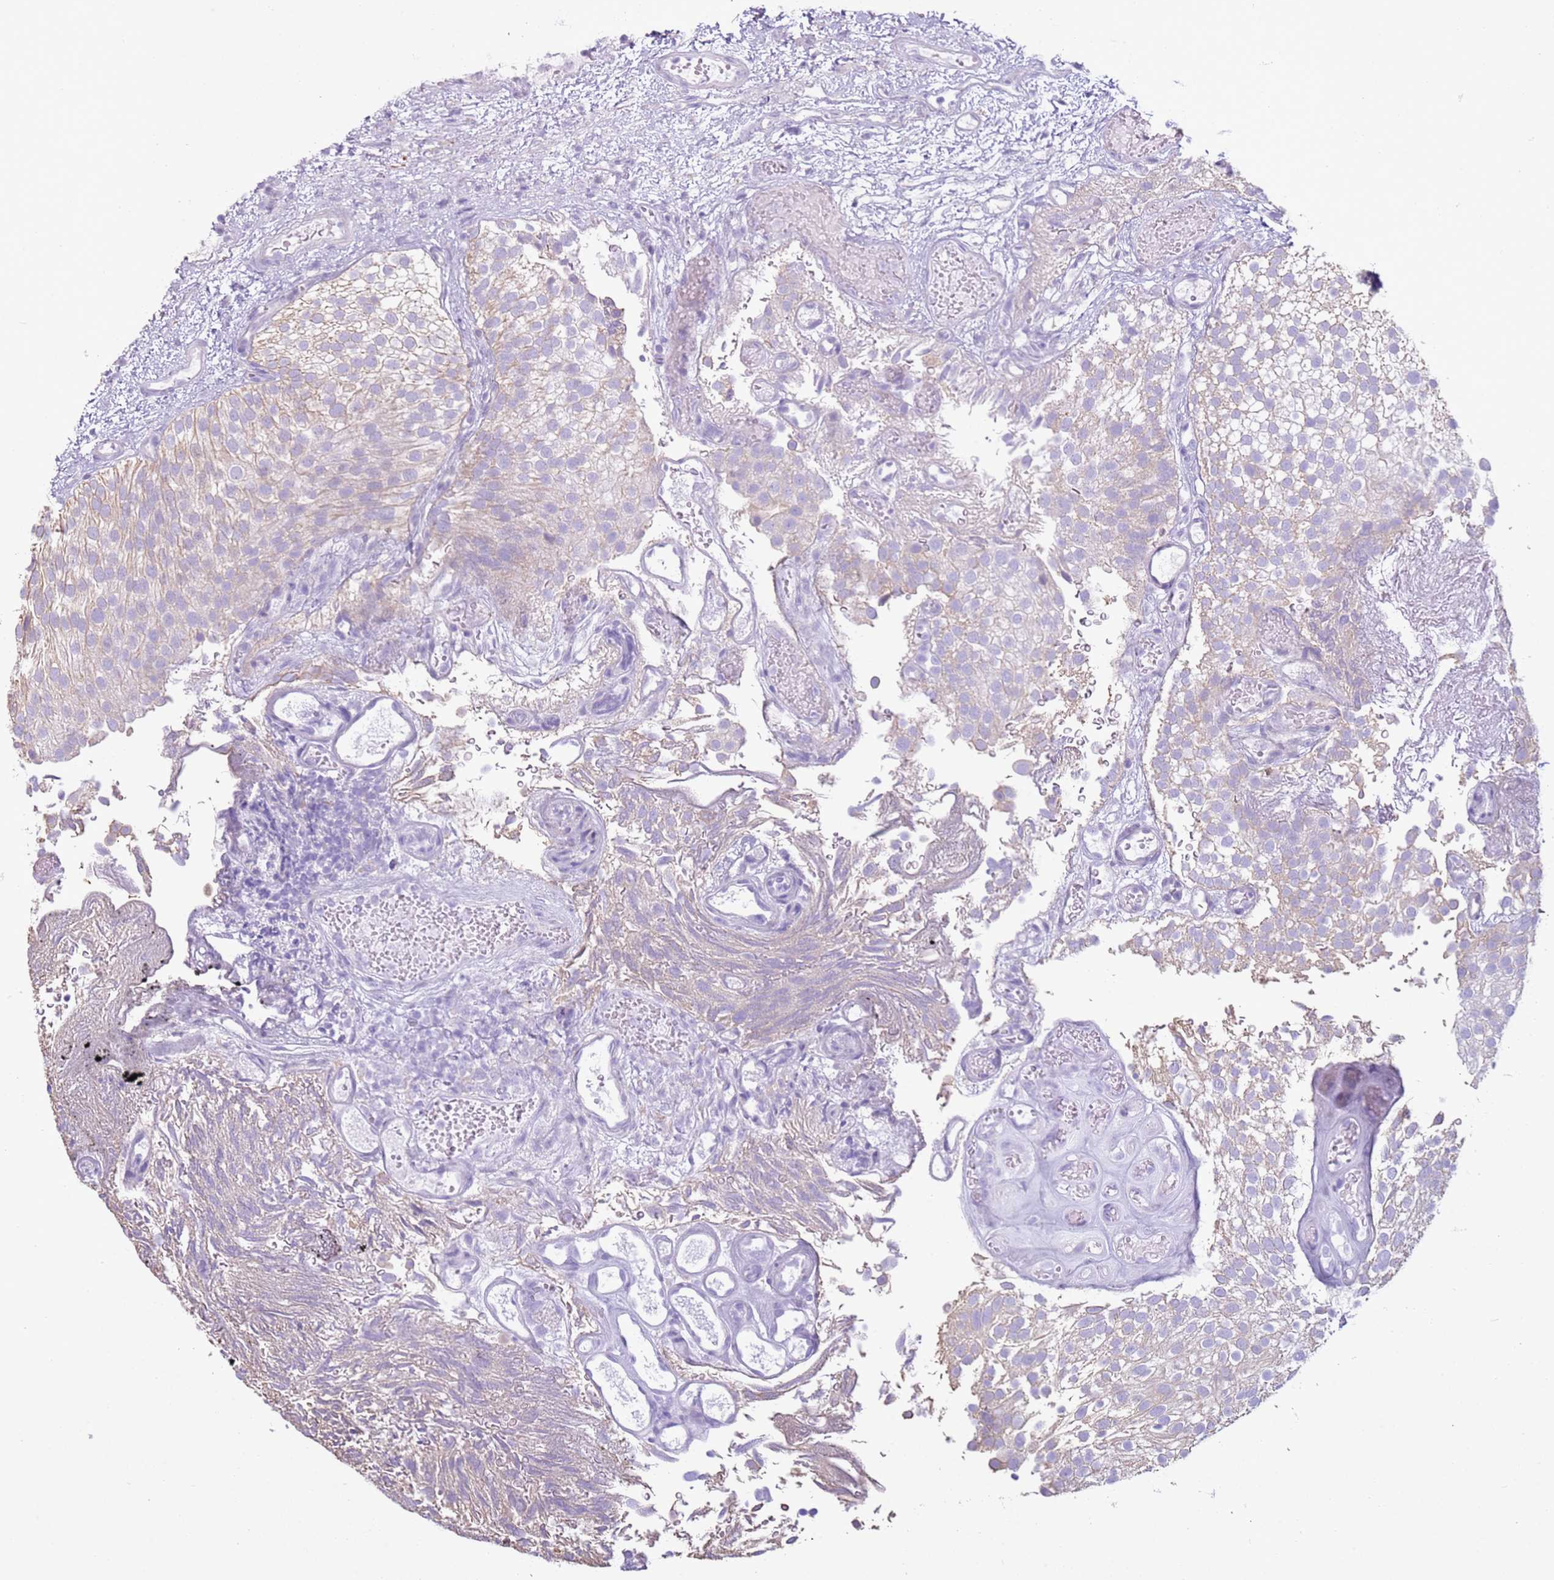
{"staining": {"intensity": "negative", "quantity": "none", "location": "none"}, "tissue": "urothelial cancer", "cell_type": "Tumor cells", "image_type": "cancer", "snomed": [{"axis": "morphology", "description": "Urothelial carcinoma, Low grade"}, {"axis": "topography", "description": "Urinary bladder"}], "caption": "An IHC micrograph of low-grade urothelial carcinoma is shown. There is no staining in tumor cells of low-grade urothelial carcinoma. The staining is performed using DAB brown chromogen with nuclei counter-stained in using hematoxylin.", "gene": "OAF", "patient": {"sex": "male", "age": 78}}